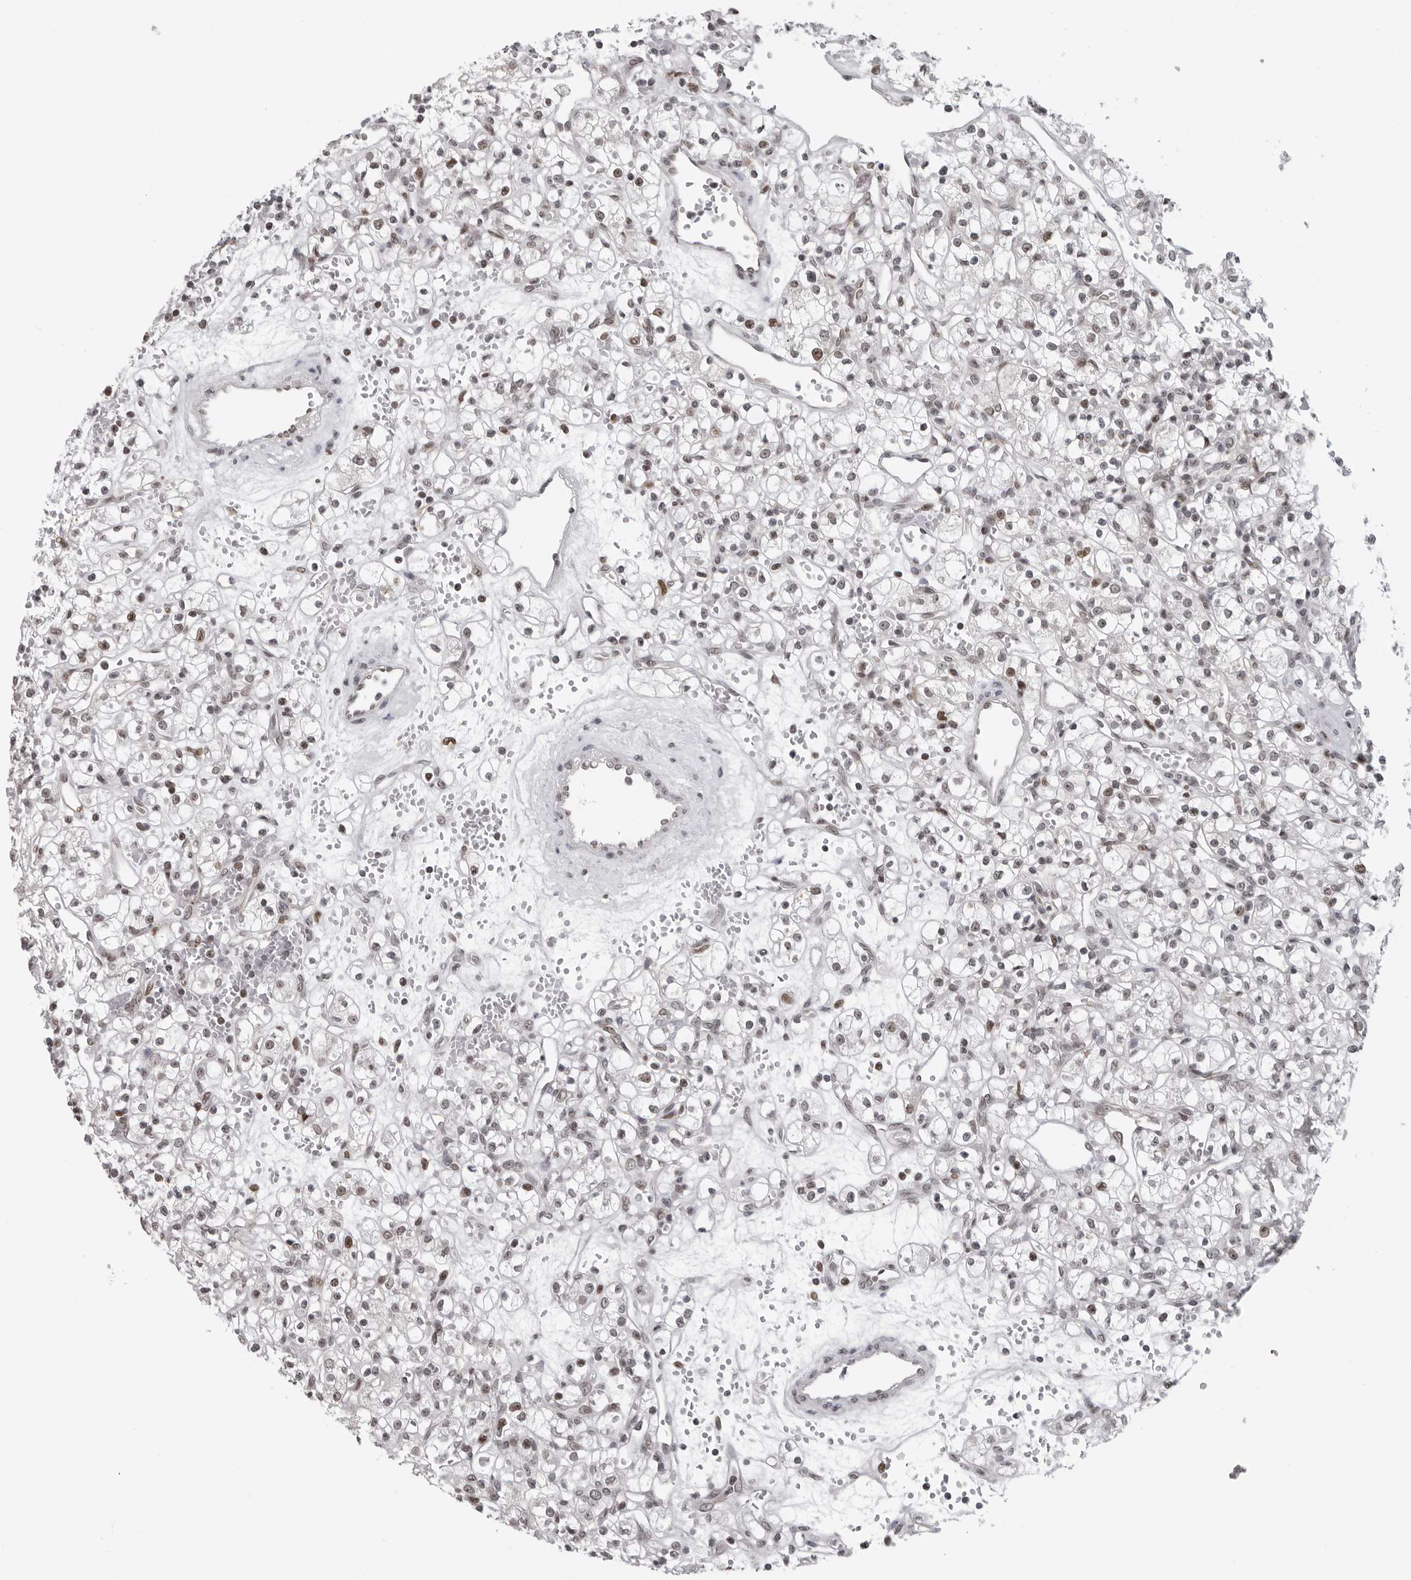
{"staining": {"intensity": "weak", "quantity": "<25%", "location": "nuclear"}, "tissue": "renal cancer", "cell_type": "Tumor cells", "image_type": "cancer", "snomed": [{"axis": "morphology", "description": "Adenocarcinoma, NOS"}, {"axis": "topography", "description": "Kidney"}], "caption": "DAB (3,3'-diaminobenzidine) immunohistochemical staining of adenocarcinoma (renal) demonstrates no significant expression in tumor cells.", "gene": "MAF", "patient": {"sex": "female", "age": 59}}